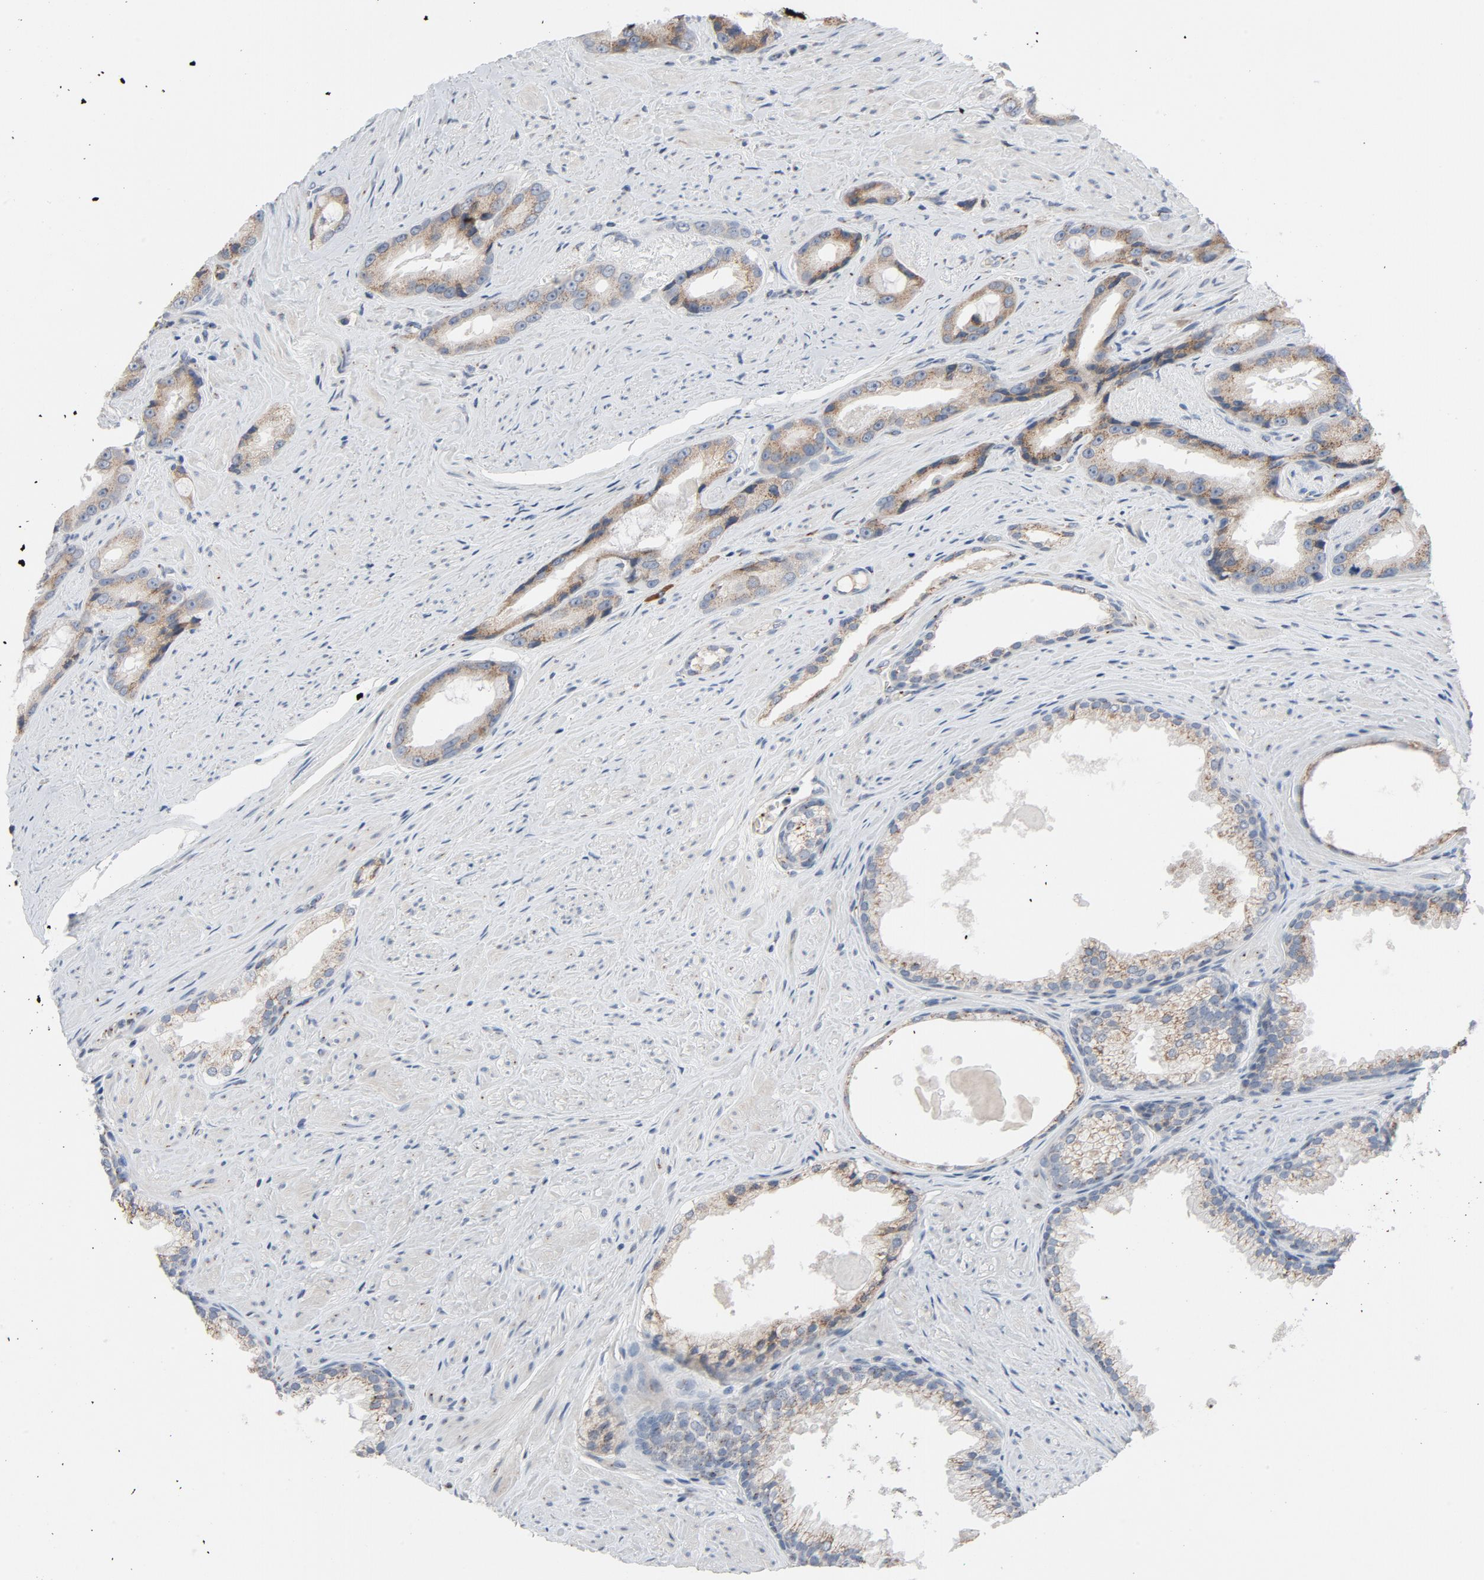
{"staining": {"intensity": "weak", "quantity": ">75%", "location": "cytoplasmic/membranous"}, "tissue": "prostate cancer", "cell_type": "Tumor cells", "image_type": "cancer", "snomed": [{"axis": "morphology", "description": "Adenocarcinoma, High grade"}, {"axis": "topography", "description": "Prostate"}], "caption": "Weak cytoplasmic/membranous staining is seen in about >75% of tumor cells in prostate adenocarcinoma (high-grade).", "gene": "LMAN2", "patient": {"sex": "male", "age": 73}}